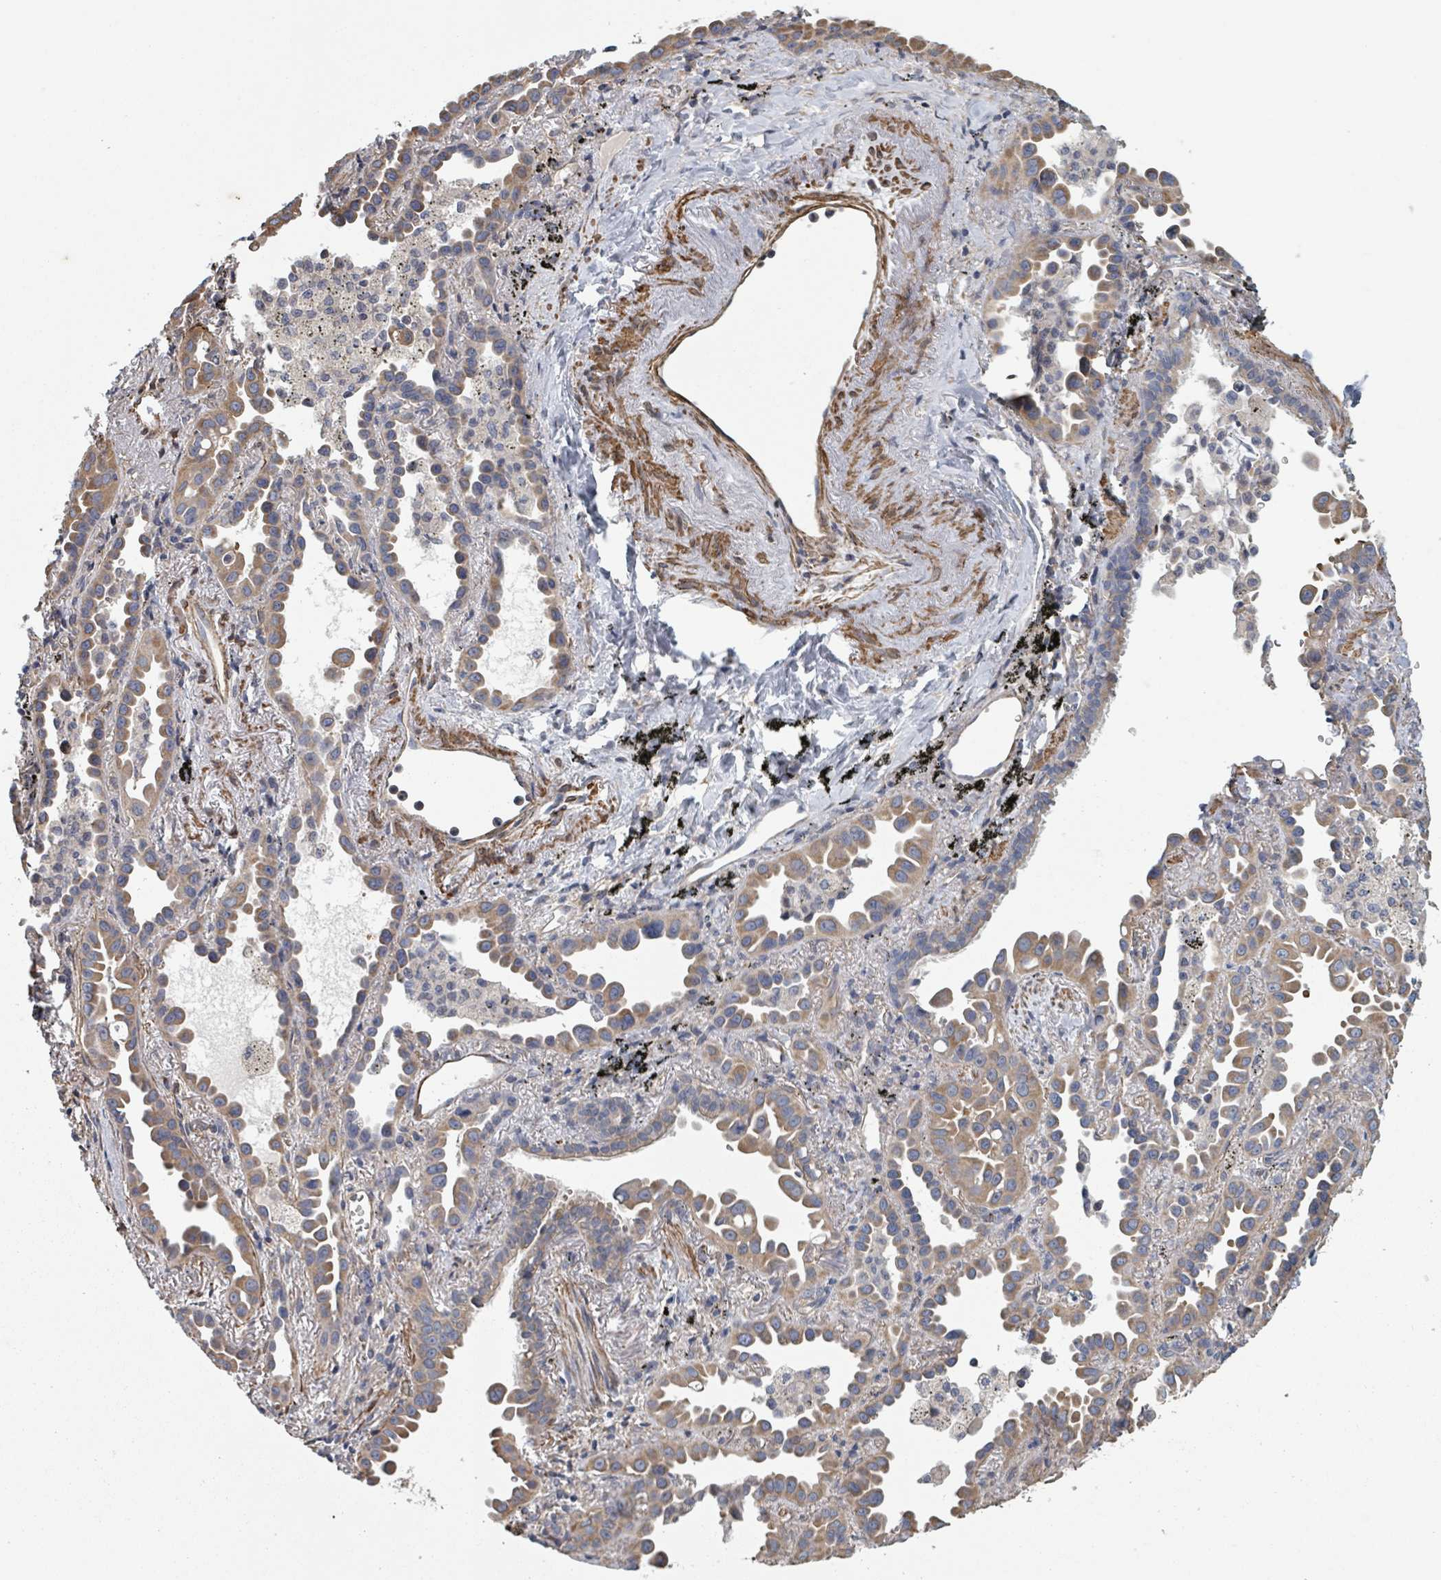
{"staining": {"intensity": "moderate", "quantity": ">75%", "location": "cytoplasmic/membranous"}, "tissue": "lung cancer", "cell_type": "Tumor cells", "image_type": "cancer", "snomed": [{"axis": "morphology", "description": "Adenocarcinoma, NOS"}, {"axis": "topography", "description": "Lung"}], "caption": "Protein expression analysis of human lung cancer (adenocarcinoma) reveals moderate cytoplasmic/membranous positivity in about >75% of tumor cells.", "gene": "ADCK1", "patient": {"sex": "male", "age": 68}}